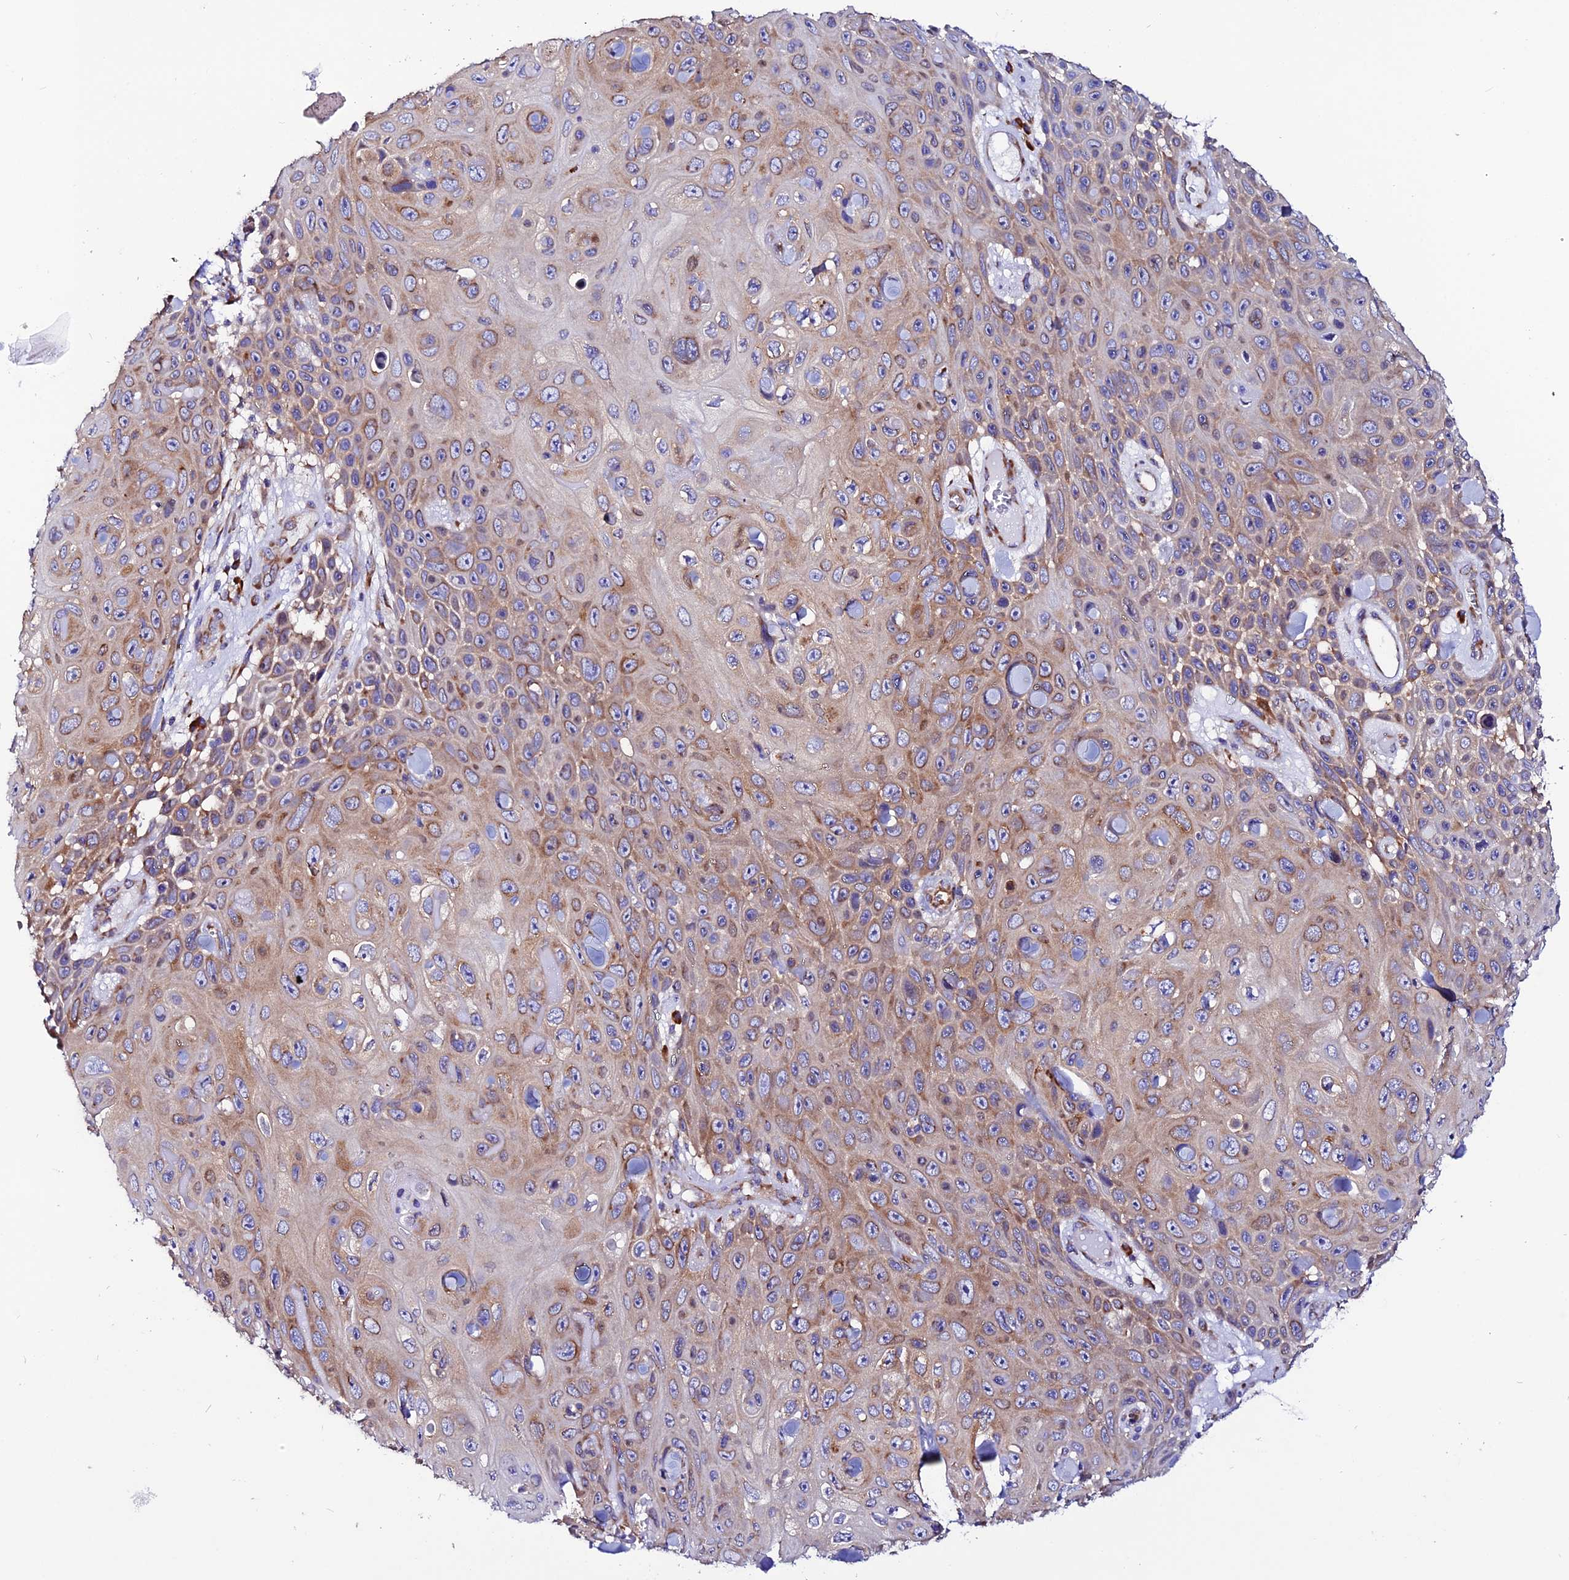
{"staining": {"intensity": "moderate", "quantity": ">75%", "location": "cytoplasmic/membranous"}, "tissue": "skin cancer", "cell_type": "Tumor cells", "image_type": "cancer", "snomed": [{"axis": "morphology", "description": "Squamous cell carcinoma, NOS"}, {"axis": "topography", "description": "Skin"}], "caption": "Skin squamous cell carcinoma tissue reveals moderate cytoplasmic/membranous staining in approximately >75% of tumor cells, visualized by immunohistochemistry. The protein of interest is shown in brown color, while the nuclei are stained blue.", "gene": "EEF1G", "patient": {"sex": "male", "age": 82}}